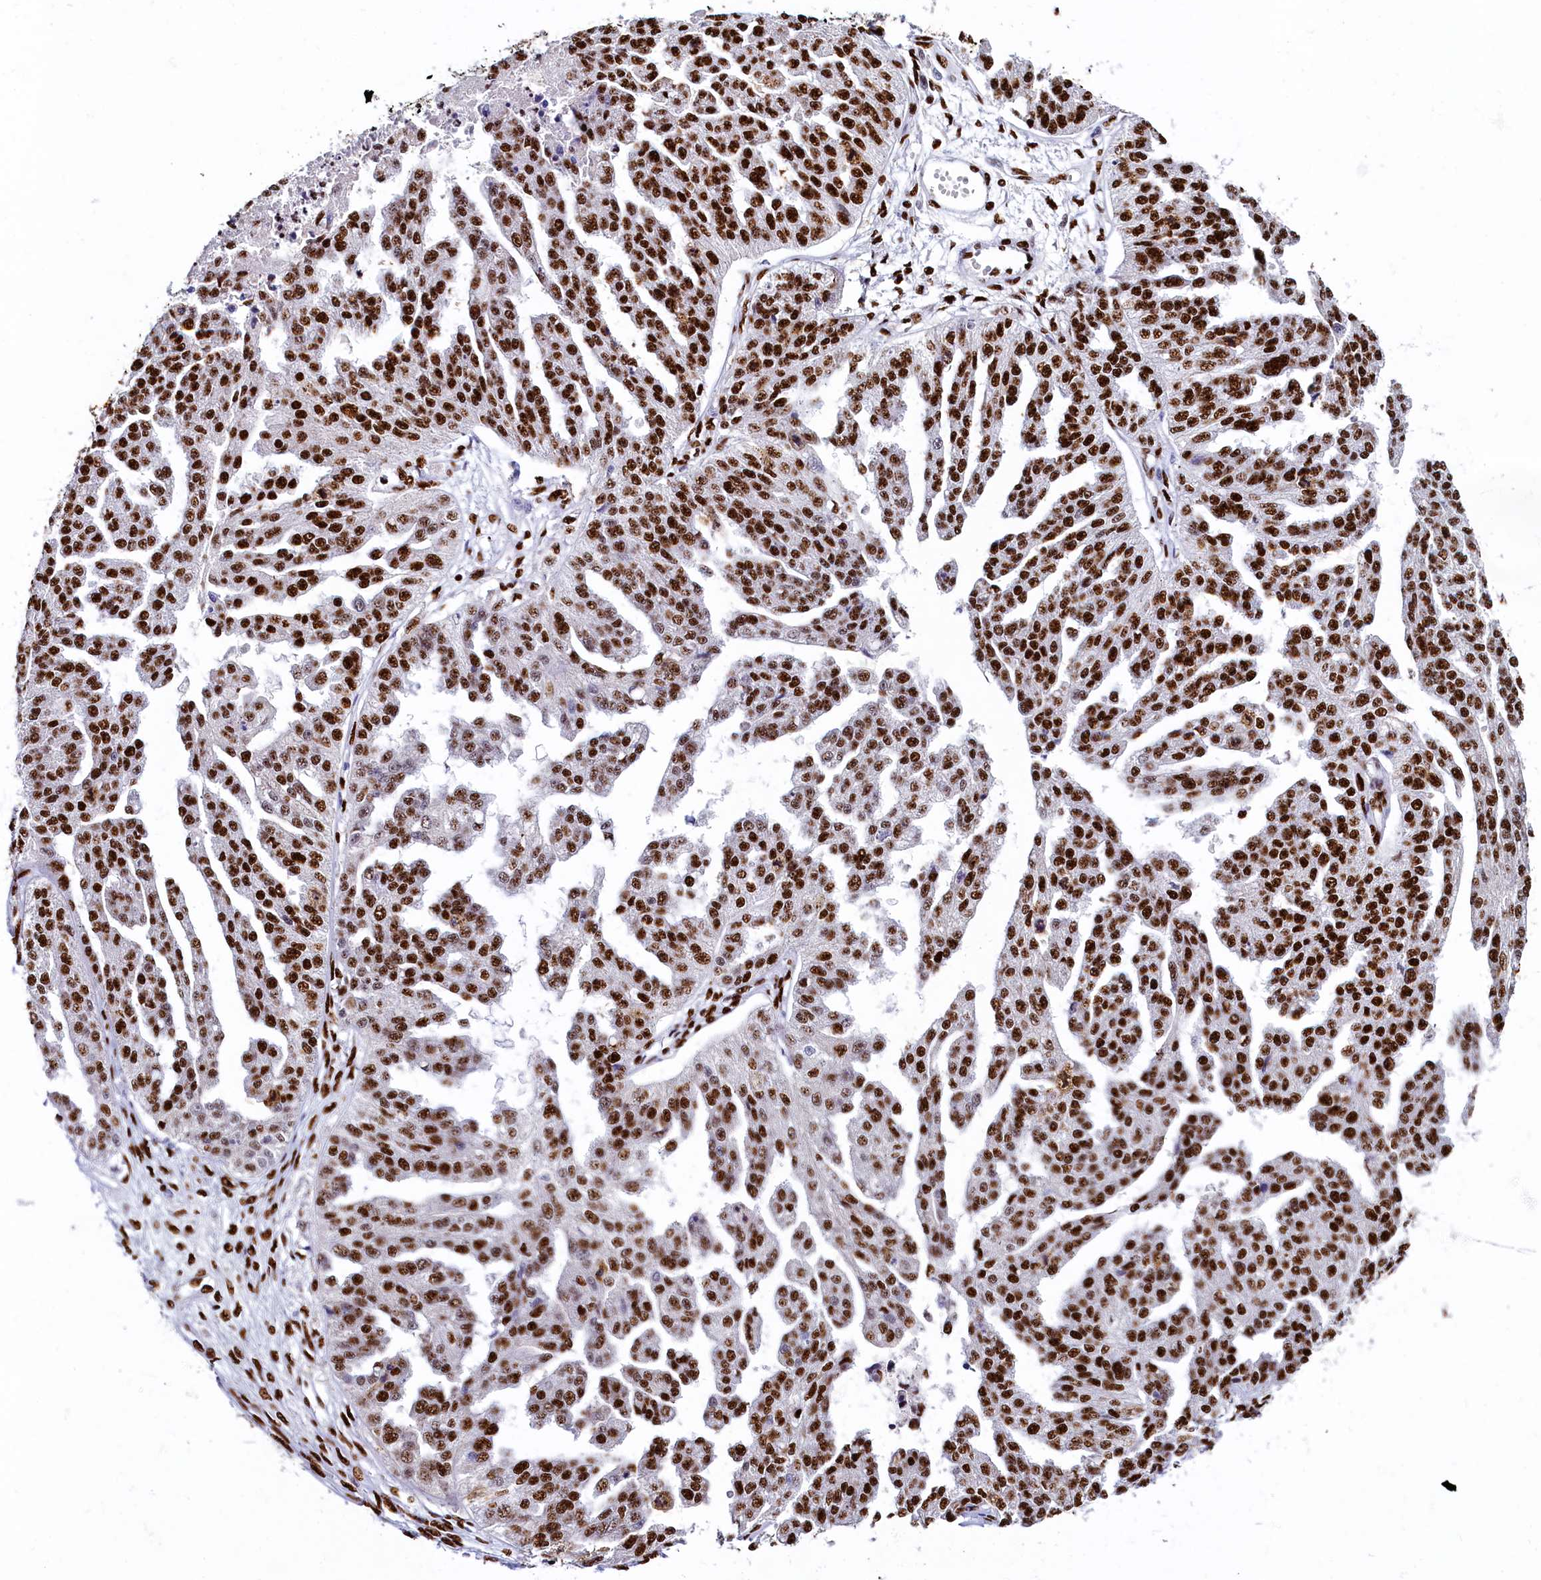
{"staining": {"intensity": "strong", "quantity": ">75%", "location": "nuclear"}, "tissue": "ovarian cancer", "cell_type": "Tumor cells", "image_type": "cancer", "snomed": [{"axis": "morphology", "description": "Cystadenocarcinoma, serous, NOS"}, {"axis": "topography", "description": "Ovary"}], "caption": "This micrograph shows ovarian cancer stained with immunohistochemistry to label a protein in brown. The nuclear of tumor cells show strong positivity for the protein. Nuclei are counter-stained blue.", "gene": "SRRM2", "patient": {"sex": "female", "age": 58}}